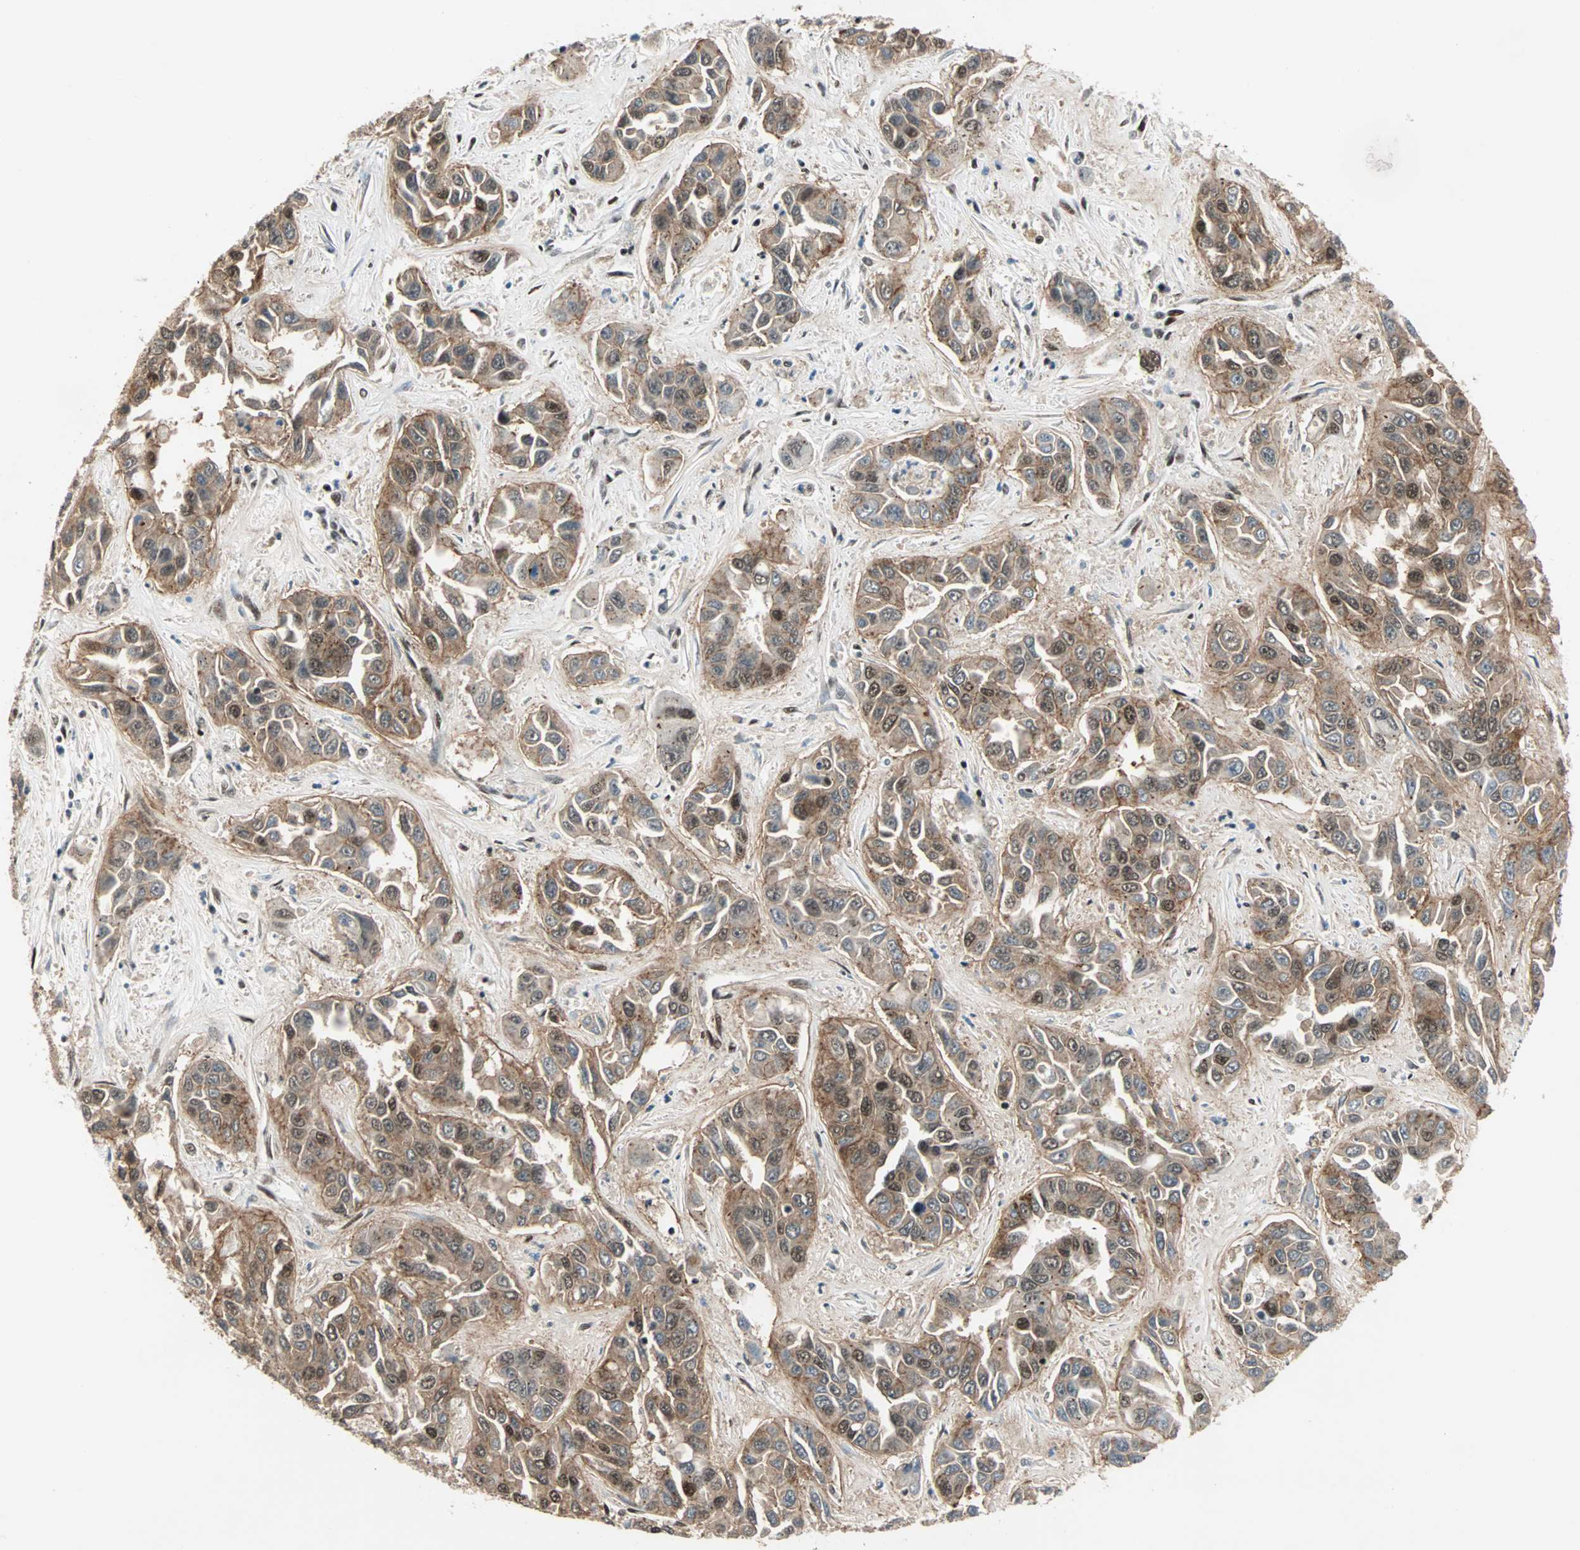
{"staining": {"intensity": "moderate", "quantity": ">75%", "location": "cytoplasmic/membranous,nuclear"}, "tissue": "liver cancer", "cell_type": "Tumor cells", "image_type": "cancer", "snomed": [{"axis": "morphology", "description": "Cholangiocarcinoma"}, {"axis": "topography", "description": "Liver"}], "caption": "The immunohistochemical stain highlights moderate cytoplasmic/membranous and nuclear staining in tumor cells of cholangiocarcinoma (liver) tissue.", "gene": "BLM", "patient": {"sex": "female", "age": 52}}